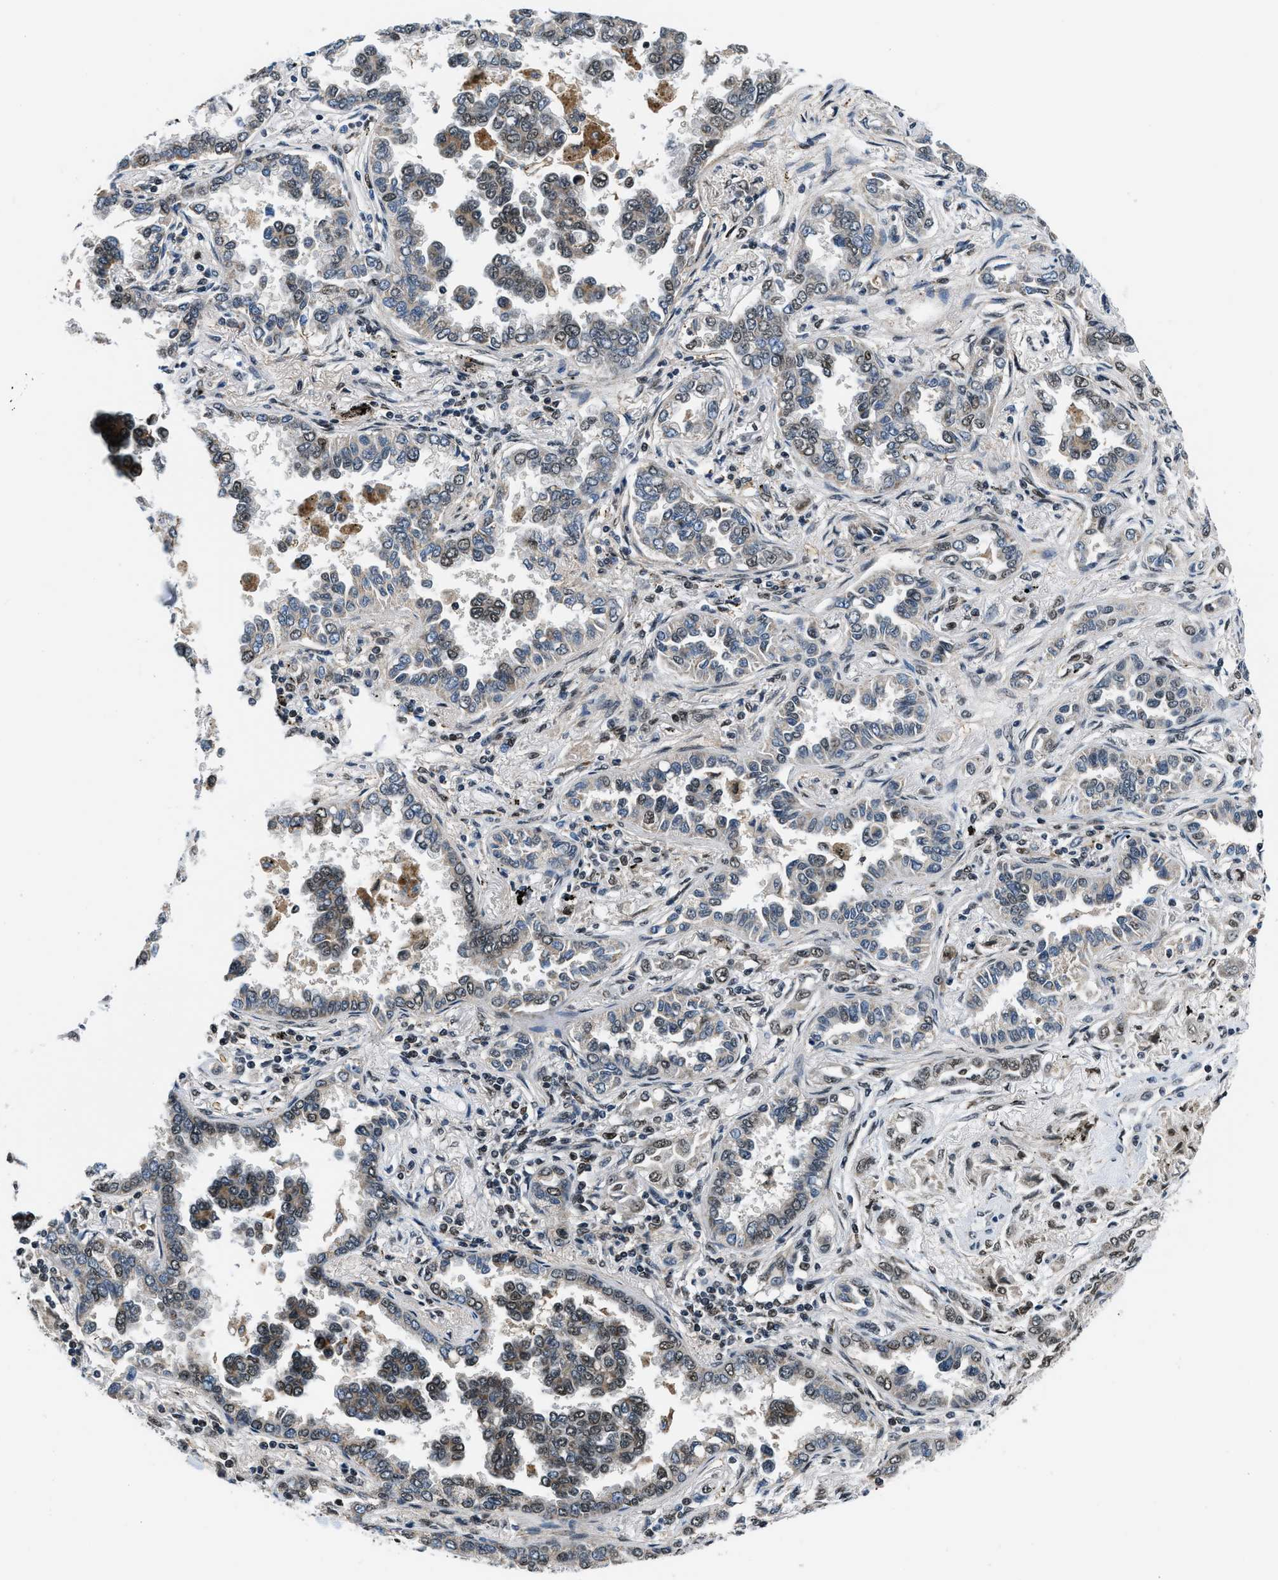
{"staining": {"intensity": "moderate", "quantity": "25%-75%", "location": "nuclear"}, "tissue": "lung cancer", "cell_type": "Tumor cells", "image_type": "cancer", "snomed": [{"axis": "morphology", "description": "Normal tissue, NOS"}, {"axis": "morphology", "description": "Adenocarcinoma, NOS"}, {"axis": "topography", "description": "Lung"}], "caption": "Immunohistochemistry micrograph of human lung cancer stained for a protein (brown), which shows medium levels of moderate nuclear expression in about 25%-75% of tumor cells.", "gene": "KDM3B", "patient": {"sex": "male", "age": 59}}